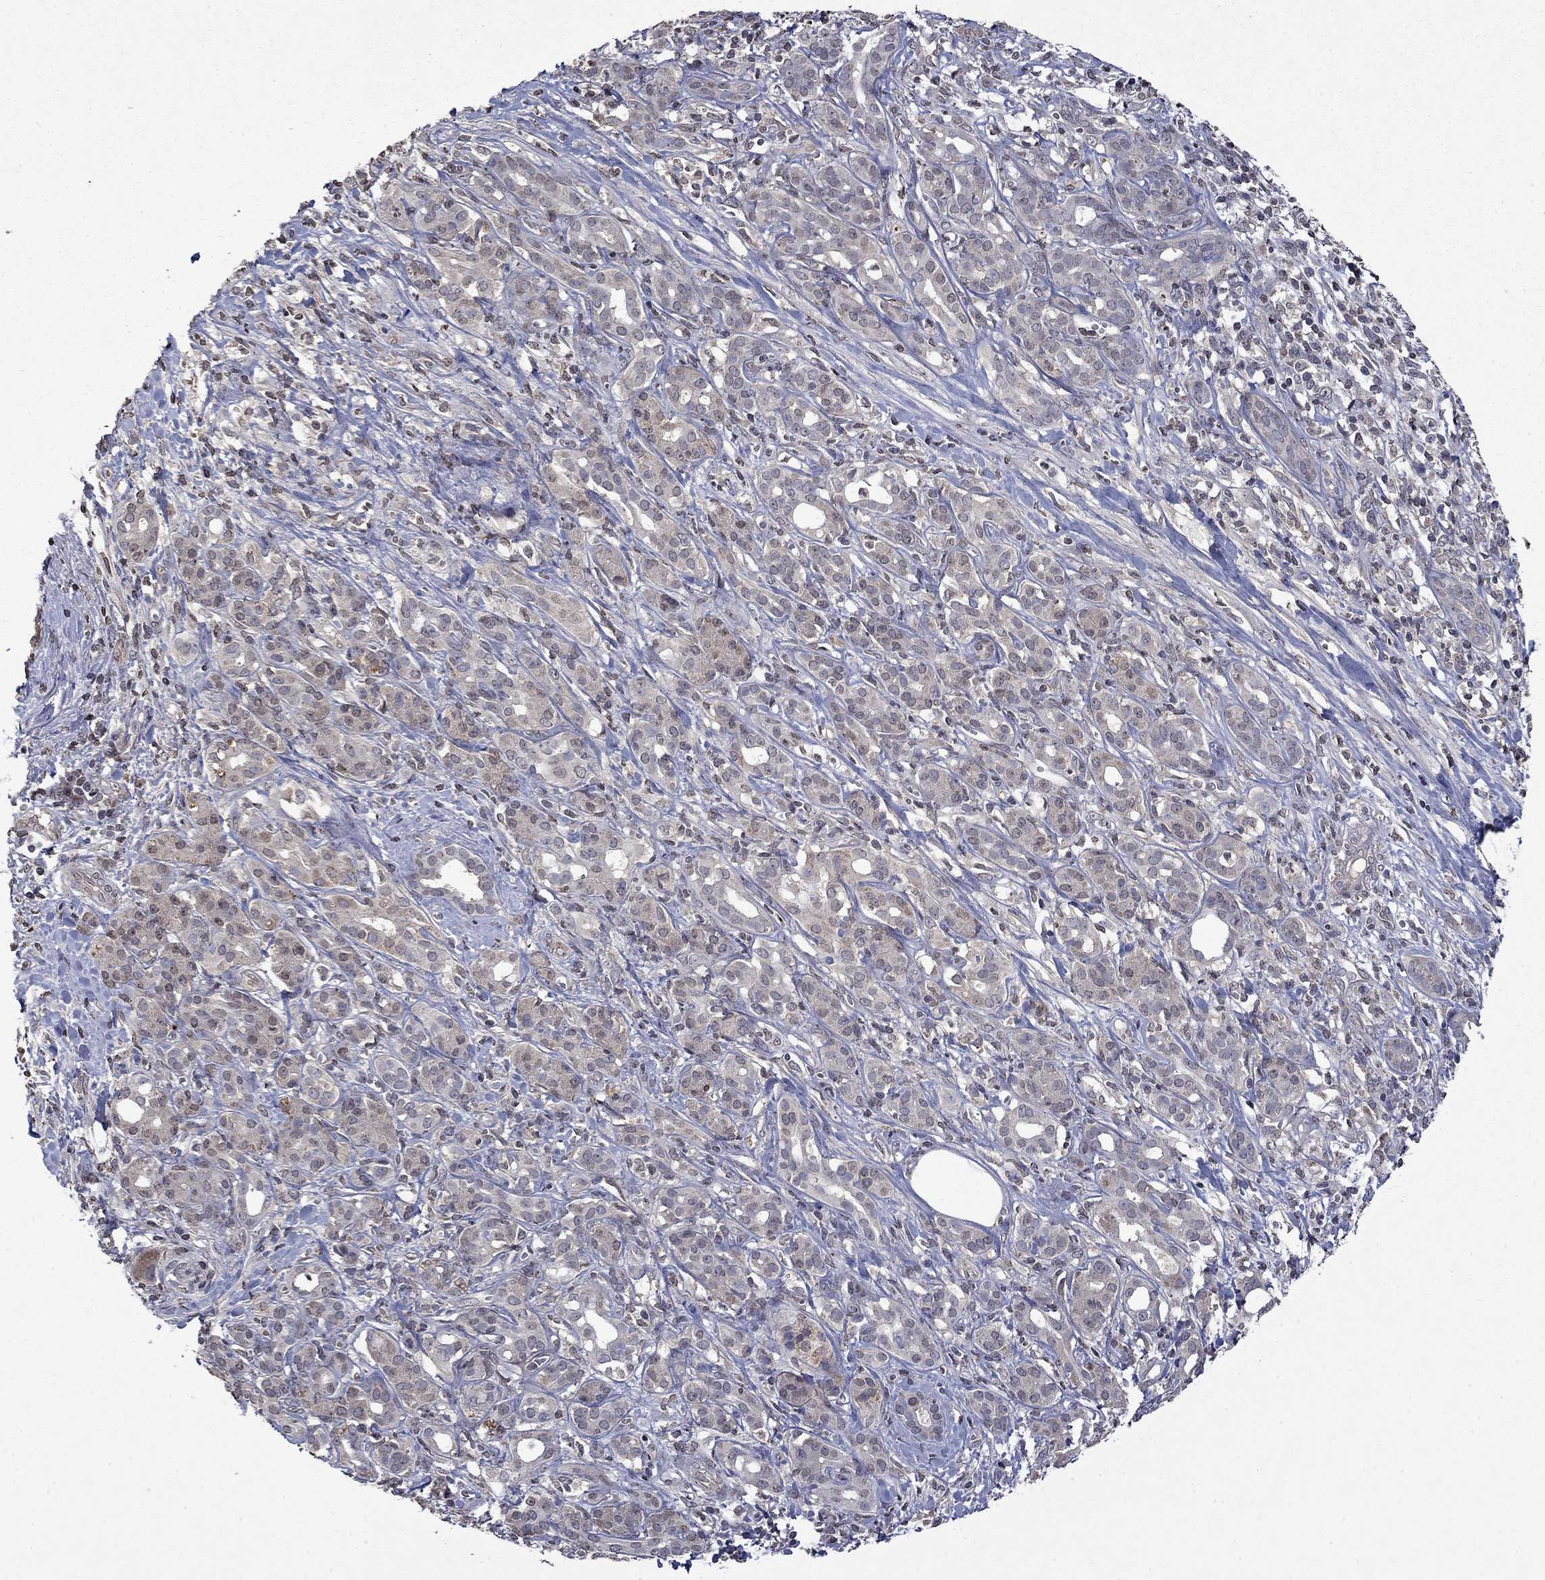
{"staining": {"intensity": "weak", "quantity": "<25%", "location": "cytoplasmic/membranous,nuclear"}, "tissue": "pancreatic cancer", "cell_type": "Tumor cells", "image_type": "cancer", "snomed": [{"axis": "morphology", "description": "Adenocarcinoma, NOS"}, {"axis": "topography", "description": "Pancreas"}], "caption": "There is no significant positivity in tumor cells of pancreatic cancer. The staining is performed using DAB brown chromogen with nuclei counter-stained in using hematoxylin.", "gene": "TTC38", "patient": {"sex": "male", "age": 61}}